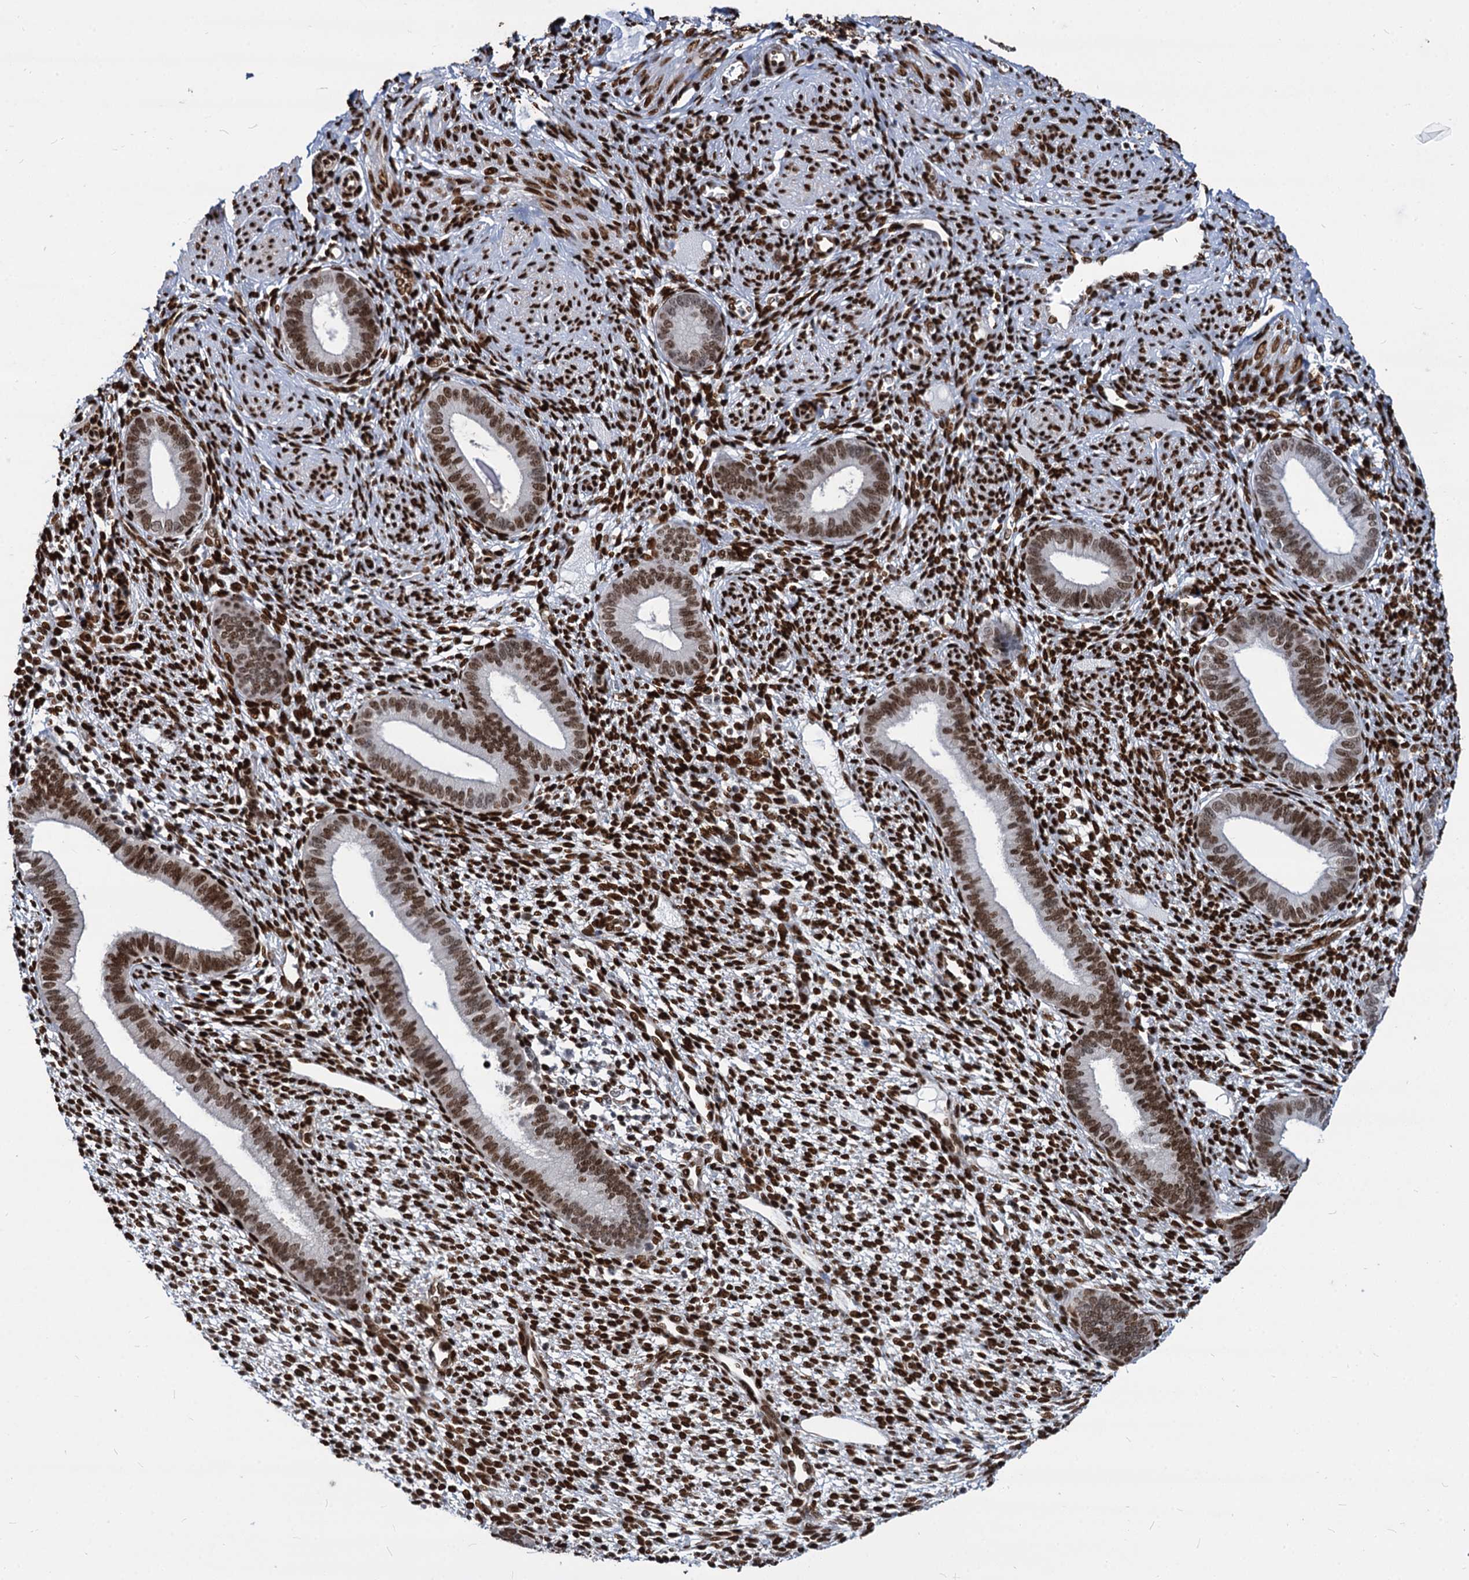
{"staining": {"intensity": "strong", "quantity": ">75%", "location": "nuclear"}, "tissue": "endometrium", "cell_type": "Cells in endometrial stroma", "image_type": "normal", "snomed": [{"axis": "morphology", "description": "Normal tissue, NOS"}, {"axis": "topography", "description": "Endometrium"}], "caption": "Cells in endometrial stroma reveal high levels of strong nuclear expression in approximately >75% of cells in benign endometrium.", "gene": "MECP2", "patient": {"sex": "female", "age": 46}}